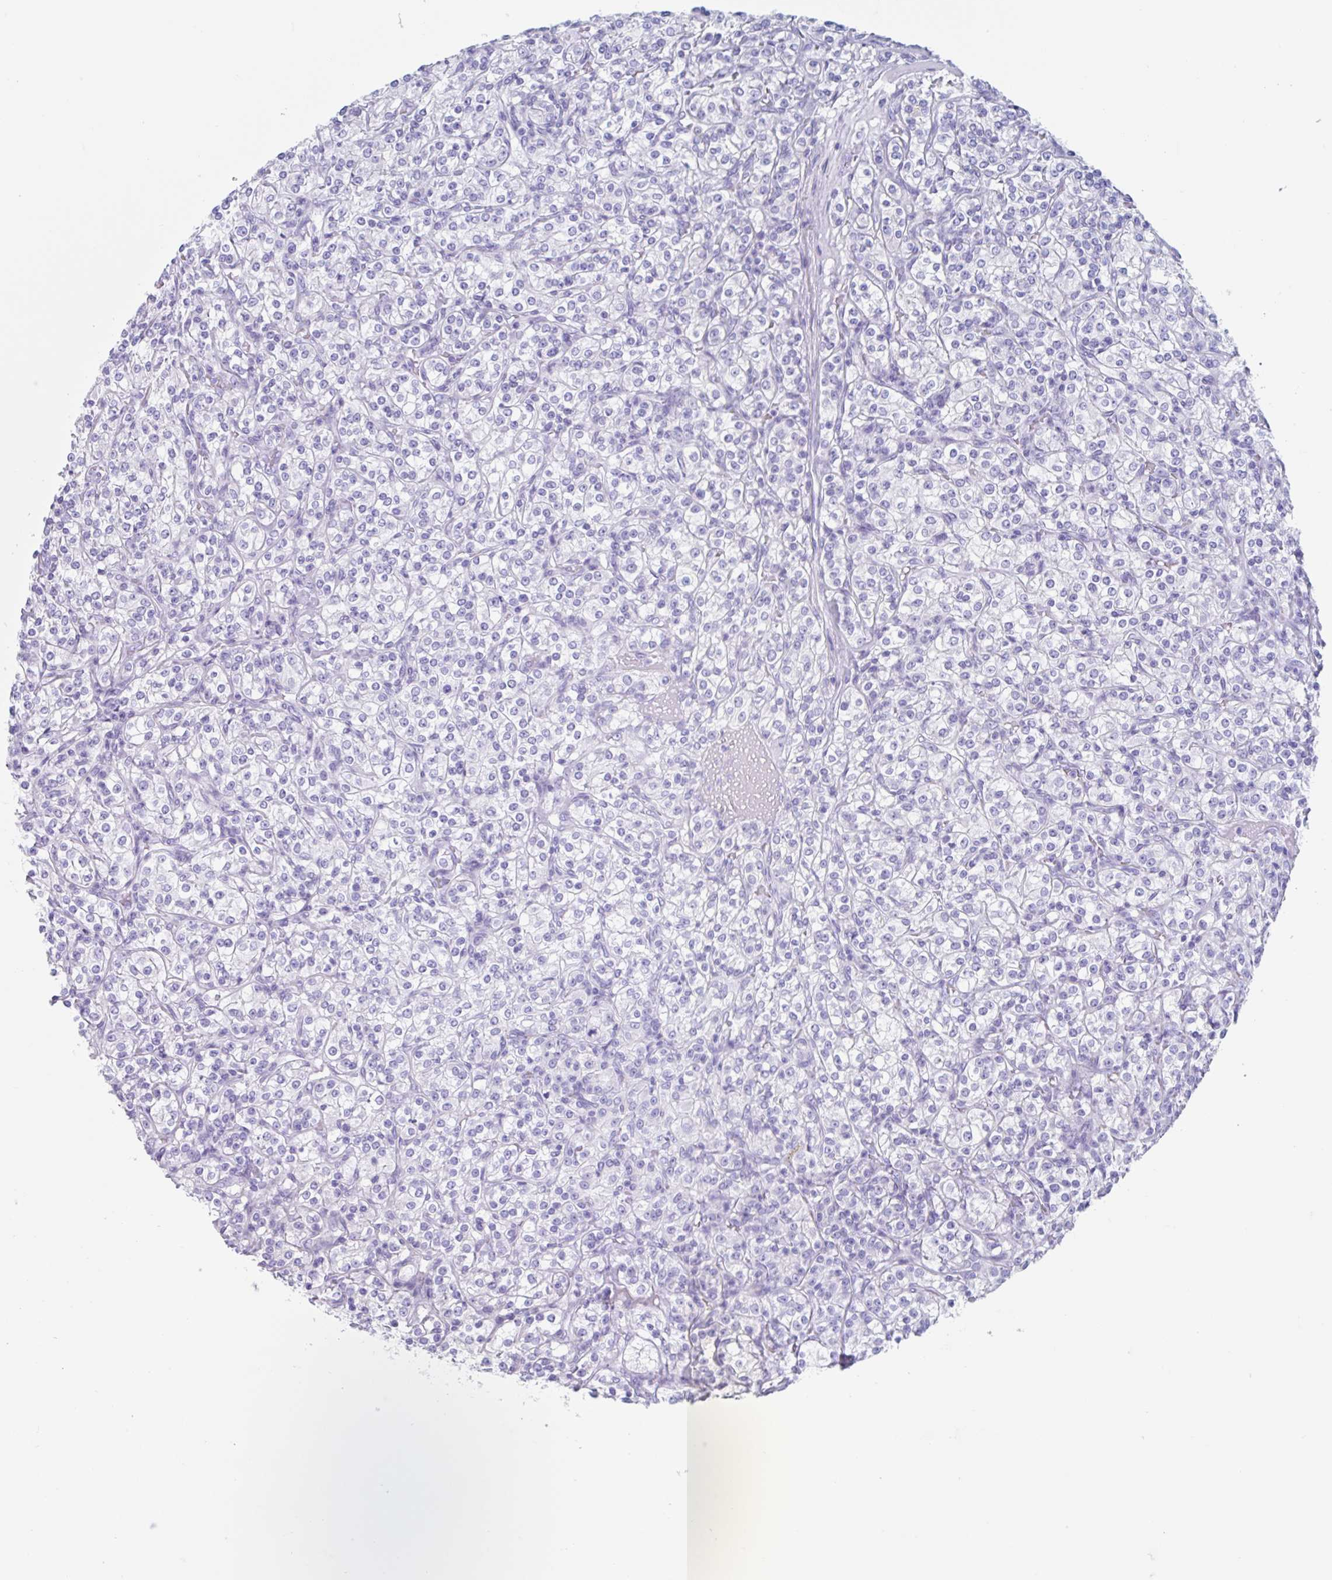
{"staining": {"intensity": "negative", "quantity": "none", "location": "none"}, "tissue": "renal cancer", "cell_type": "Tumor cells", "image_type": "cancer", "snomed": [{"axis": "morphology", "description": "Adenocarcinoma, NOS"}, {"axis": "topography", "description": "Kidney"}], "caption": "Immunohistochemistry photomicrograph of human renal adenocarcinoma stained for a protein (brown), which exhibits no staining in tumor cells. The staining is performed using DAB (3,3'-diaminobenzidine) brown chromogen with nuclei counter-stained in using hematoxylin.", "gene": "CPTP", "patient": {"sex": "male", "age": 77}}